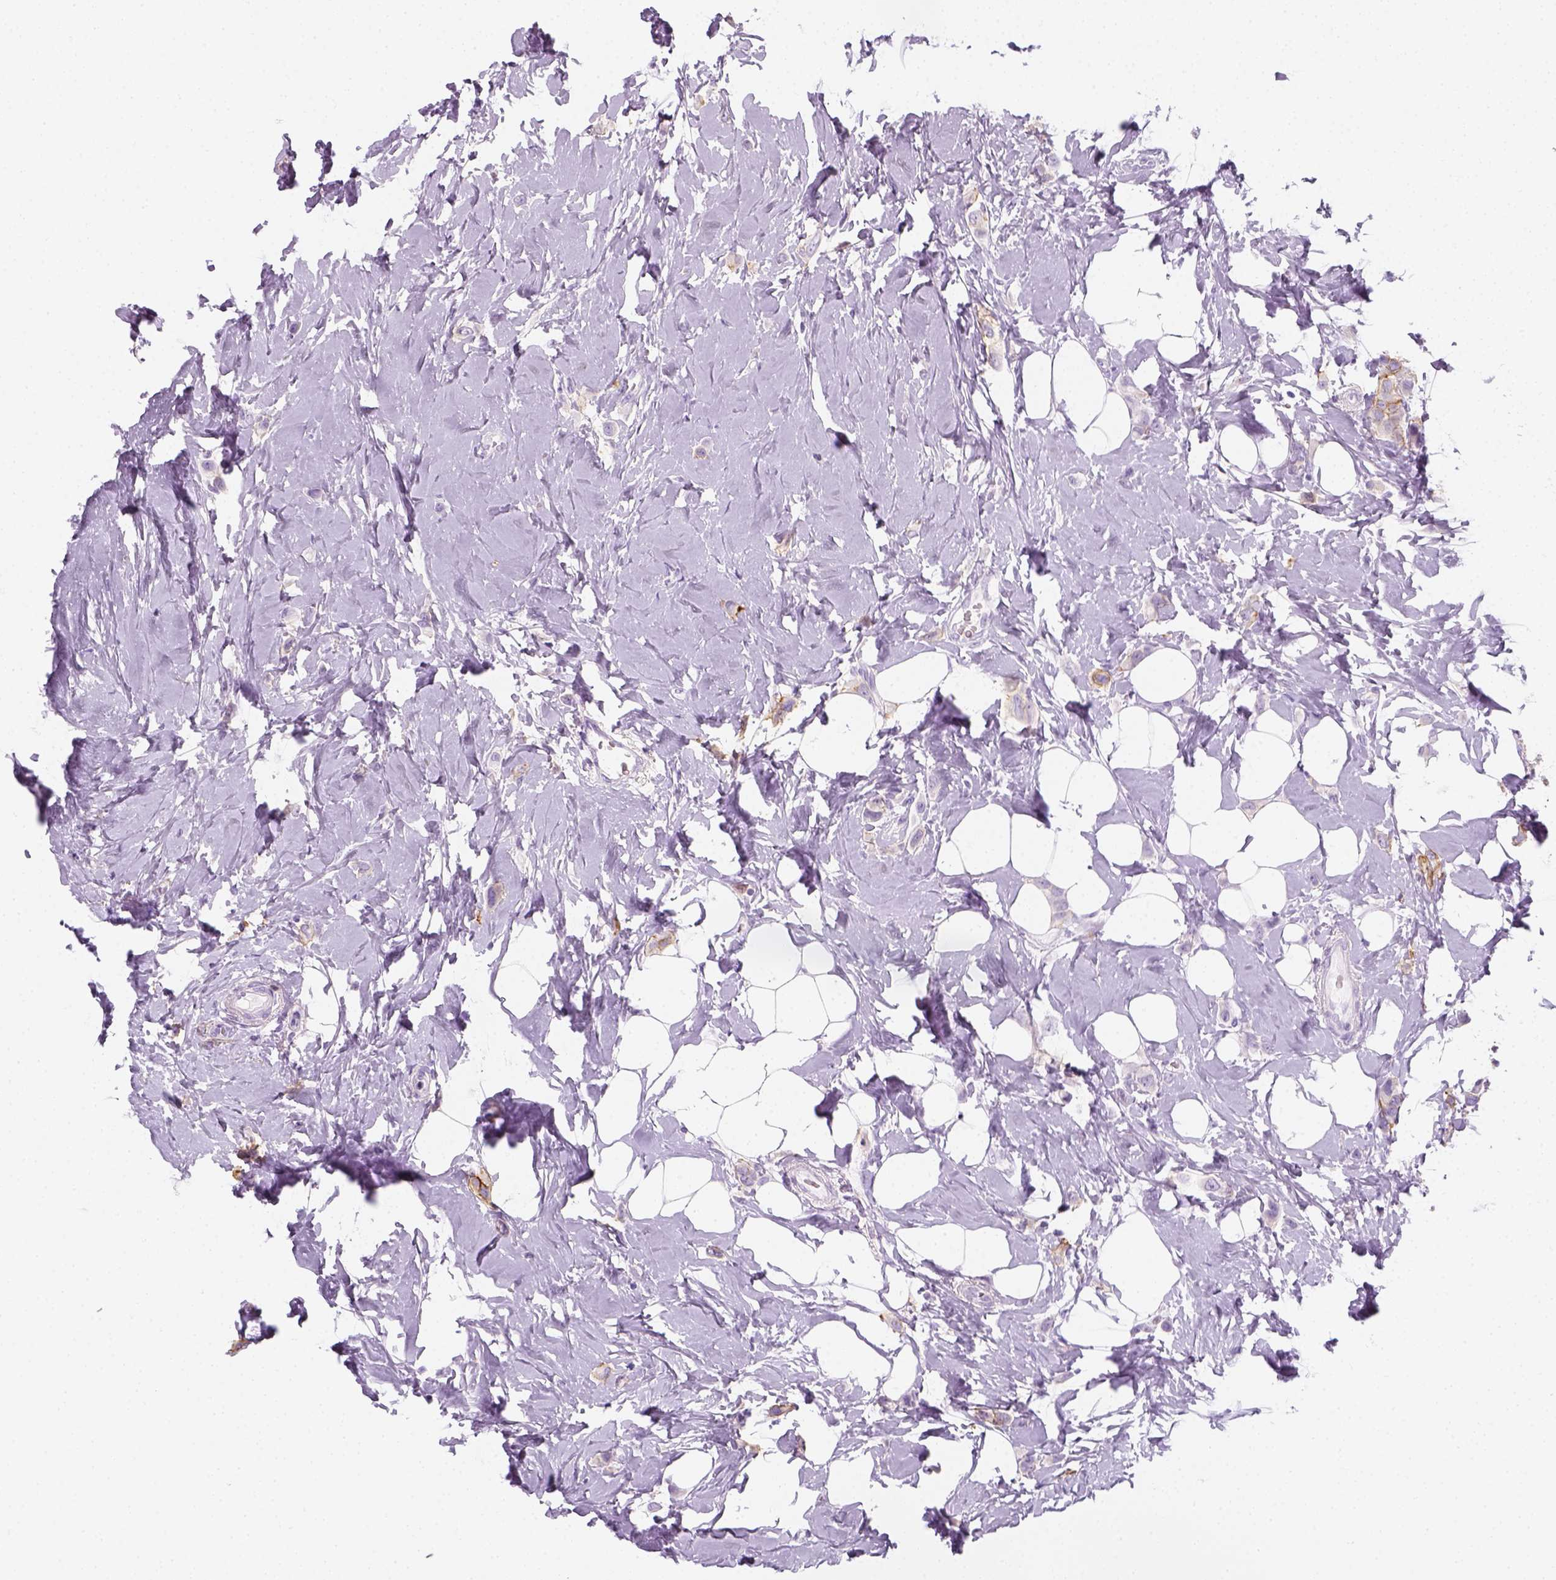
{"staining": {"intensity": "moderate", "quantity": "25%-75%", "location": "cytoplasmic/membranous"}, "tissue": "breast cancer", "cell_type": "Tumor cells", "image_type": "cancer", "snomed": [{"axis": "morphology", "description": "Lobular carcinoma"}, {"axis": "topography", "description": "Breast"}], "caption": "Immunohistochemistry staining of lobular carcinoma (breast), which shows medium levels of moderate cytoplasmic/membranous expression in about 25%-75% of tumor cells indicating moderate cytoplasmic/membranous protein expression. The staining was performed using DAB (brown) for protein detection and nuclei were counterstained in hematoxylin (blue).", "gene": "AQP3", "patient": {"sex": "female", "age": 66}}